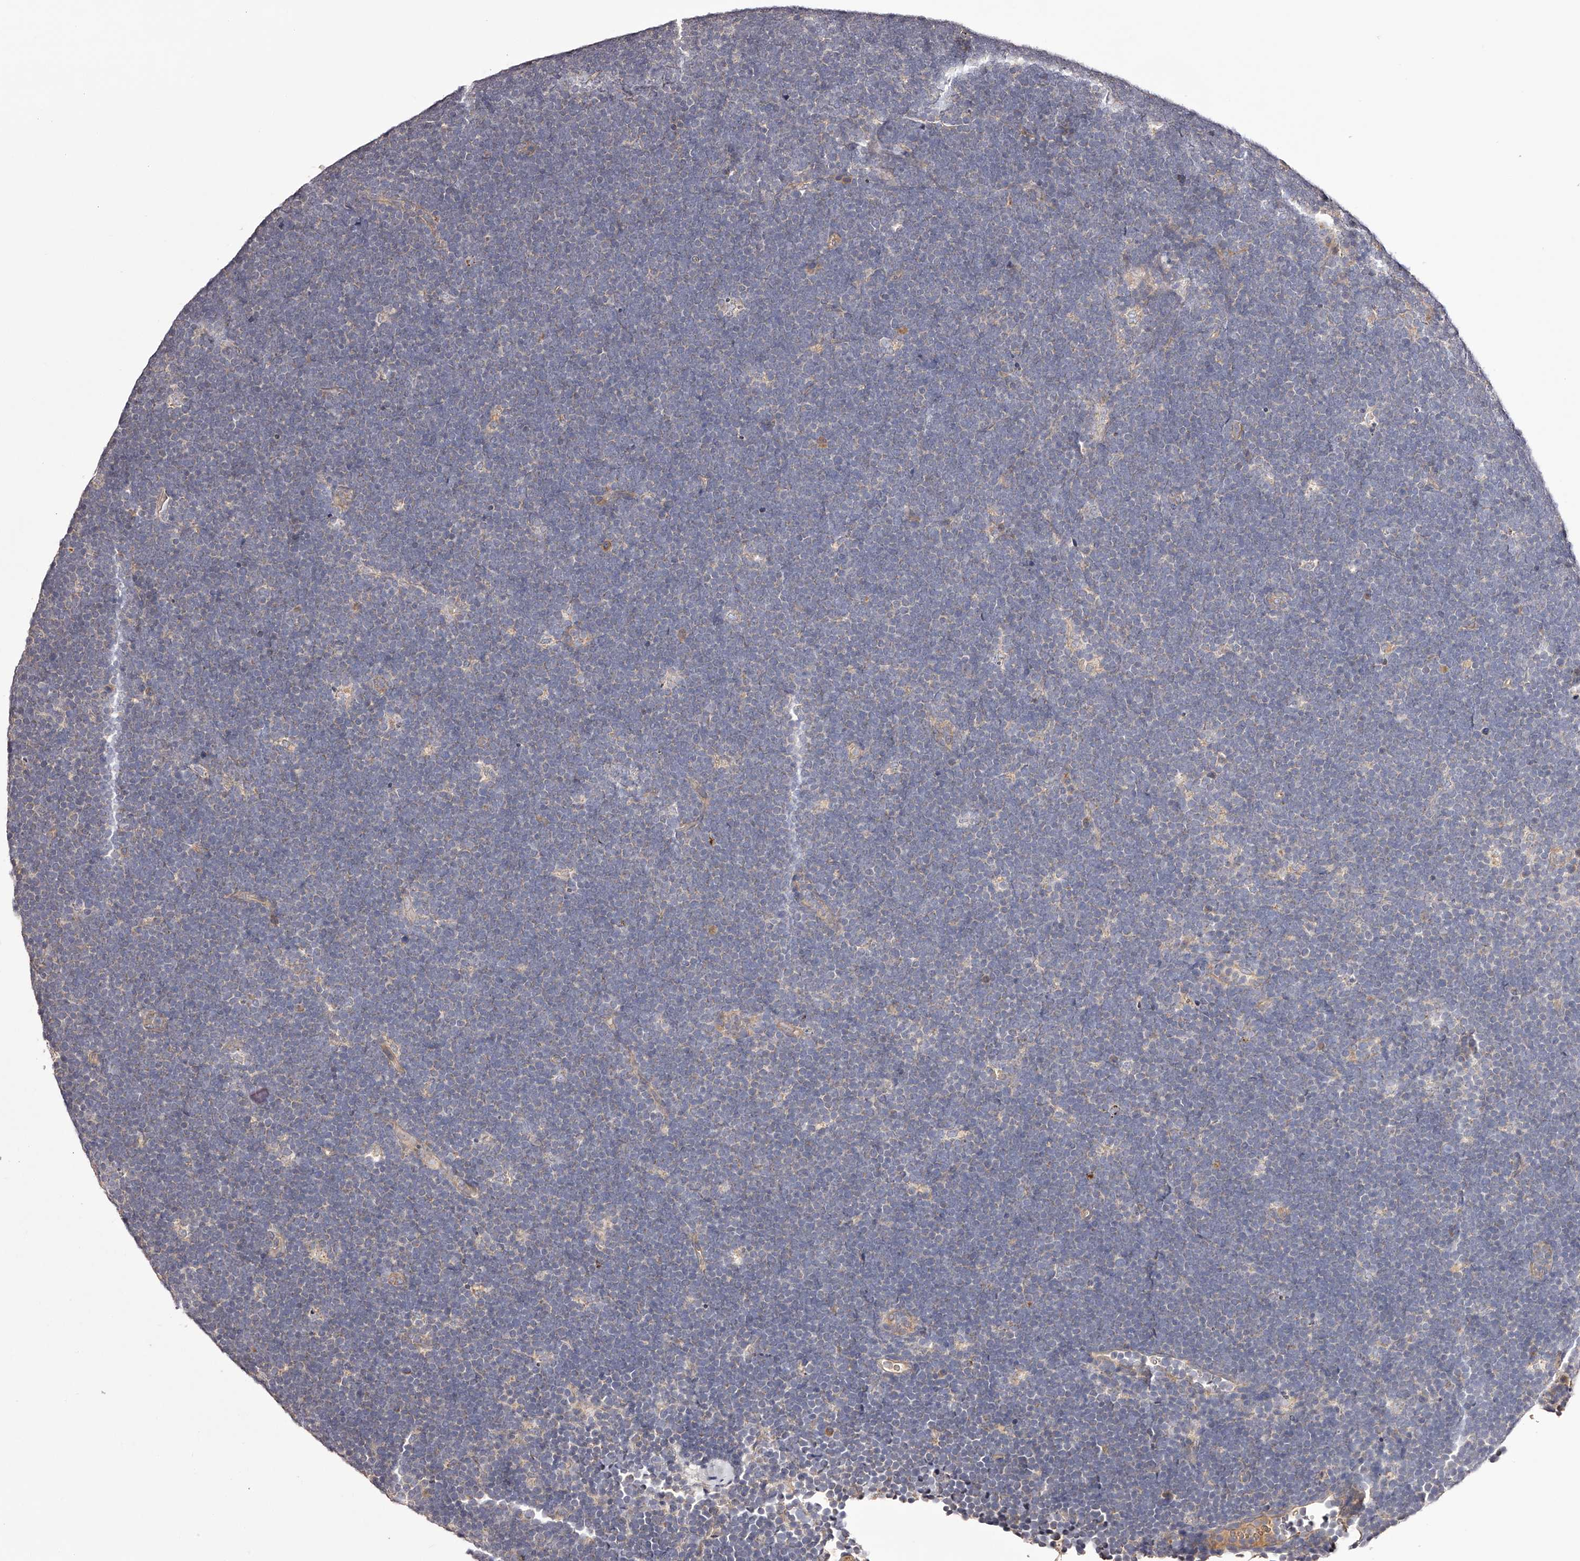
{"staining": {"intensity": "negative", "quantity": "none", "location": "none"}, "tissue": "lymphoma", "cell_type": "Tumor cells", "image_type": "cancer", "snomed": [{"axis": "morphology", "description": "Malignant lymphoma, non-Hodgkin's type, High grade"}, {"axis": "topography", "description": "Lymph node"}], "caption": "Immunohistochemical staining of malignant lymphoma, non-Hodgkin's type (high-grade) displays no significant positivity in tumor cells.", "gene": "ODF2L", "patient": {"sex": "male", "age": 13}}